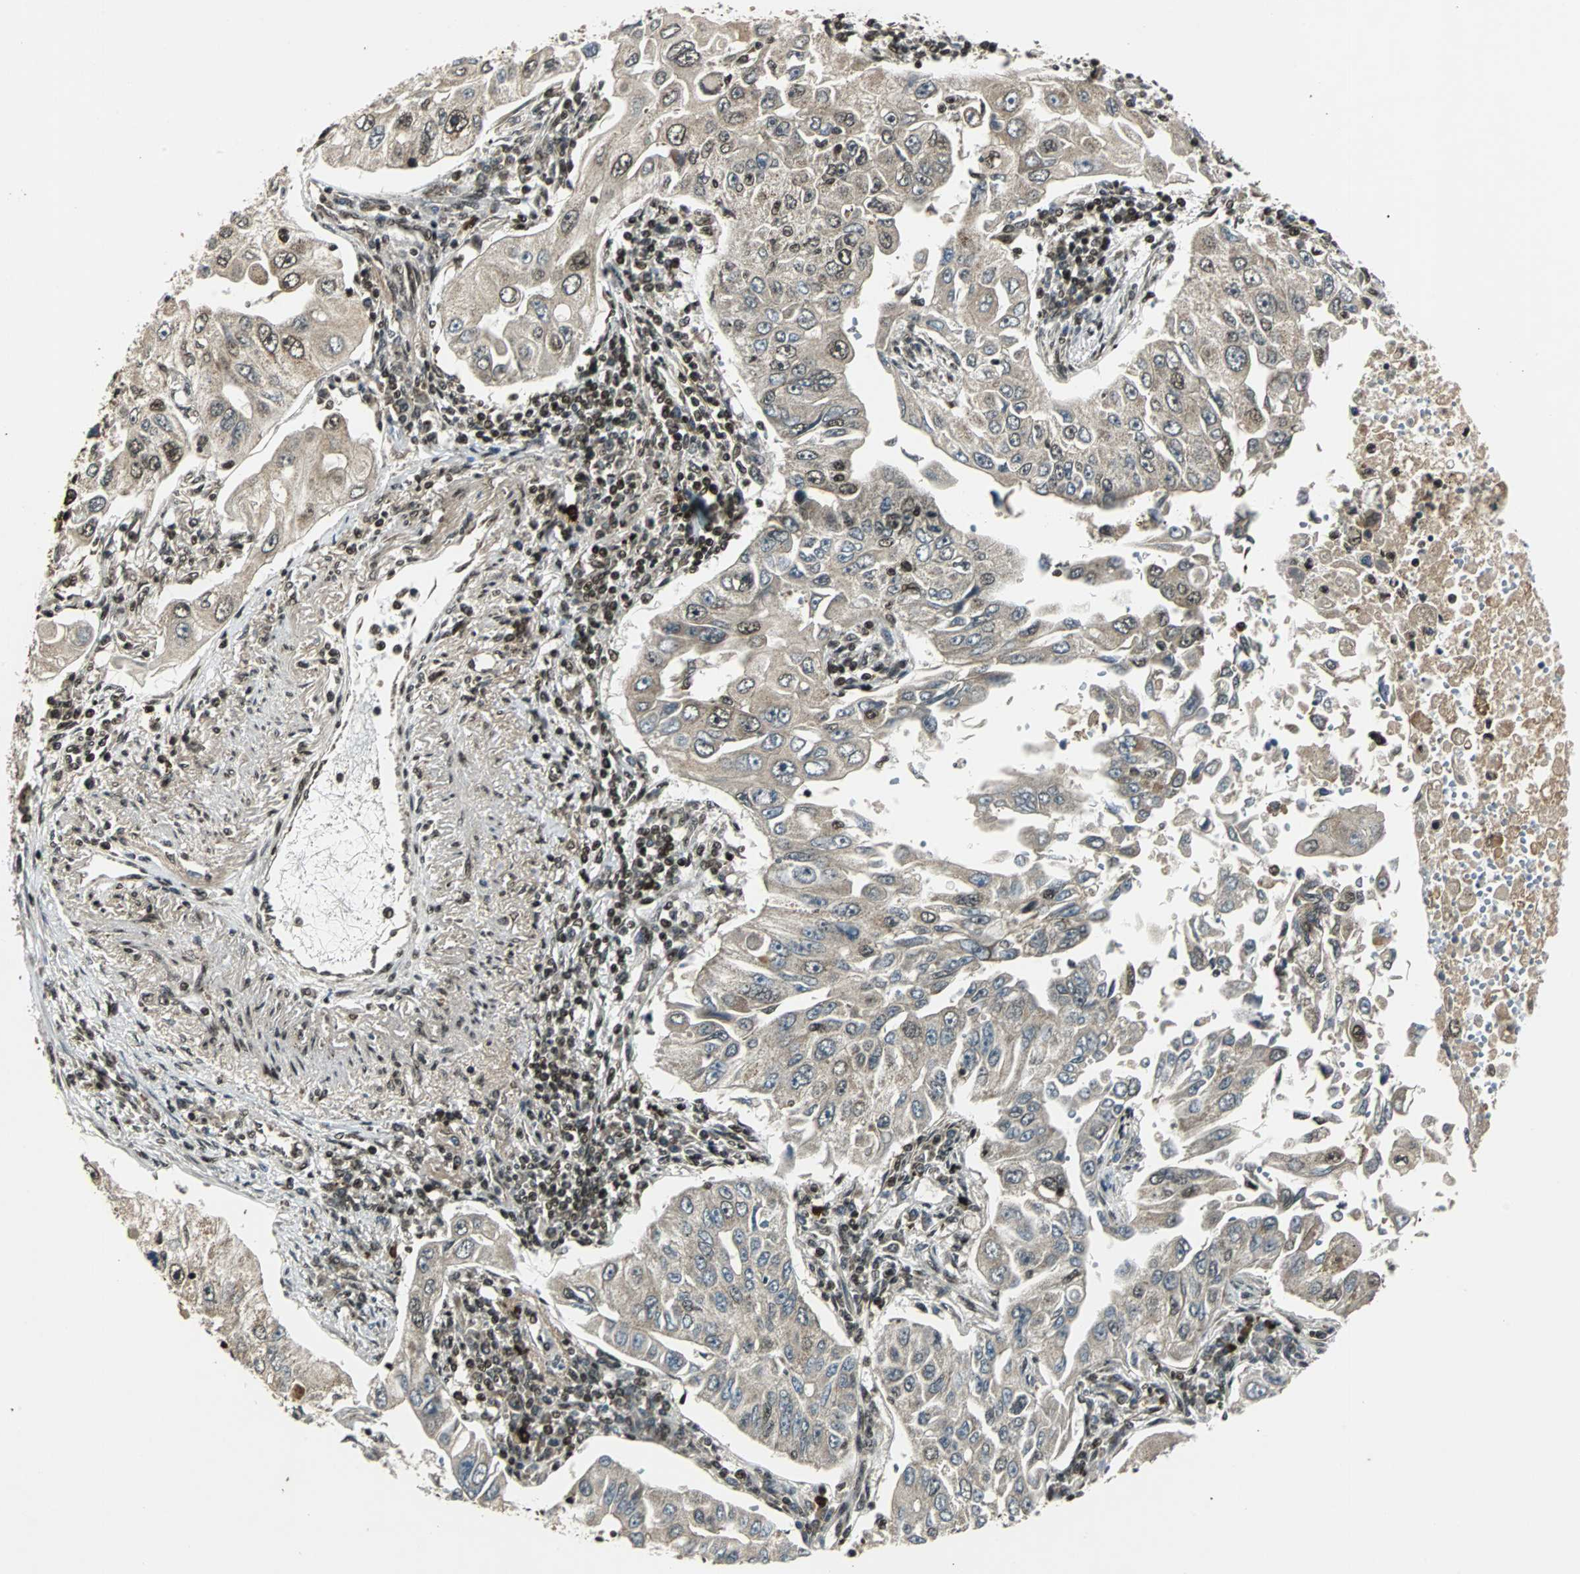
{"staining": {"intensity": "weak", "quantity": ">75%", "location": "cytoplasmic/membranous"}, "tissue": "lung cancer", "cell_type": "Tumor cells", "image_type": "cancer", "snomed": [{"axis": "morphology", "description": "Adenocarcinoma, NOS"}, {"axis": "topography", "description": "Lung"}], "caption": "Immunohistochemistry photomicrograph of neoplastic tissue: lung cancer (adenocarcinoma) stained using IHC shows low levels of weak protein expression localized specifically in the cytoplasmic/membranous of tumor cells, appearing as a cytoplasmic/membranous brown color.", "gene": "TAF5", "patient": {"sex": "male", "age": 84}}